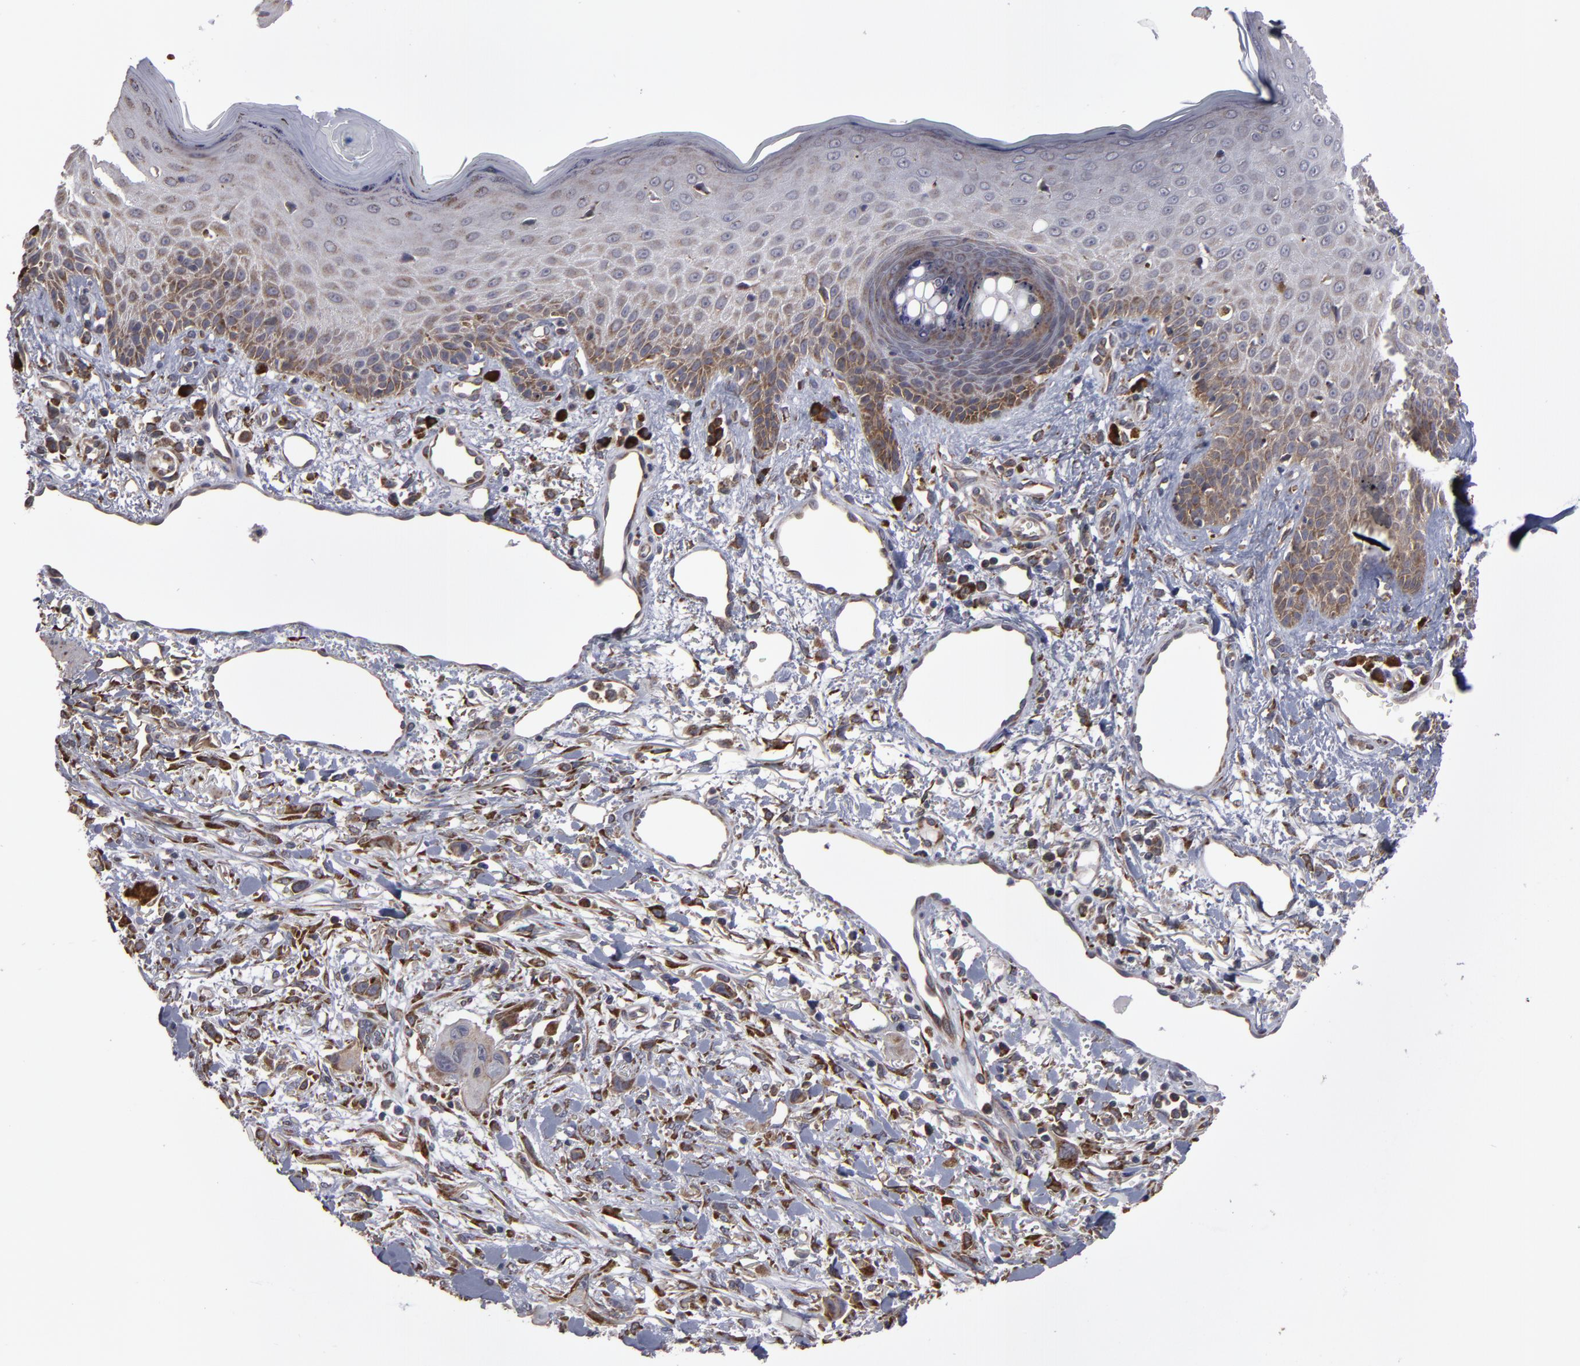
{"staining": {"intensity": "weak", "quantity": "<25%", "location": "cytoplasmic/membranous"}, "tissue": "skin cancer", "cell_type": "Tumor cells", "image_type": "cancer", "snomed": [{"axis": "morphology", "description": "Squamous cell carcinoma, NOS"}, {"axis": "topography", "description": "Skin"}], "caption": "This is an immunohistochemistry photomicrograph of skin cancer. There is no staining in tumor cells.", "gene": "SND1", "patient": {"sex": "female", "age": 59}}